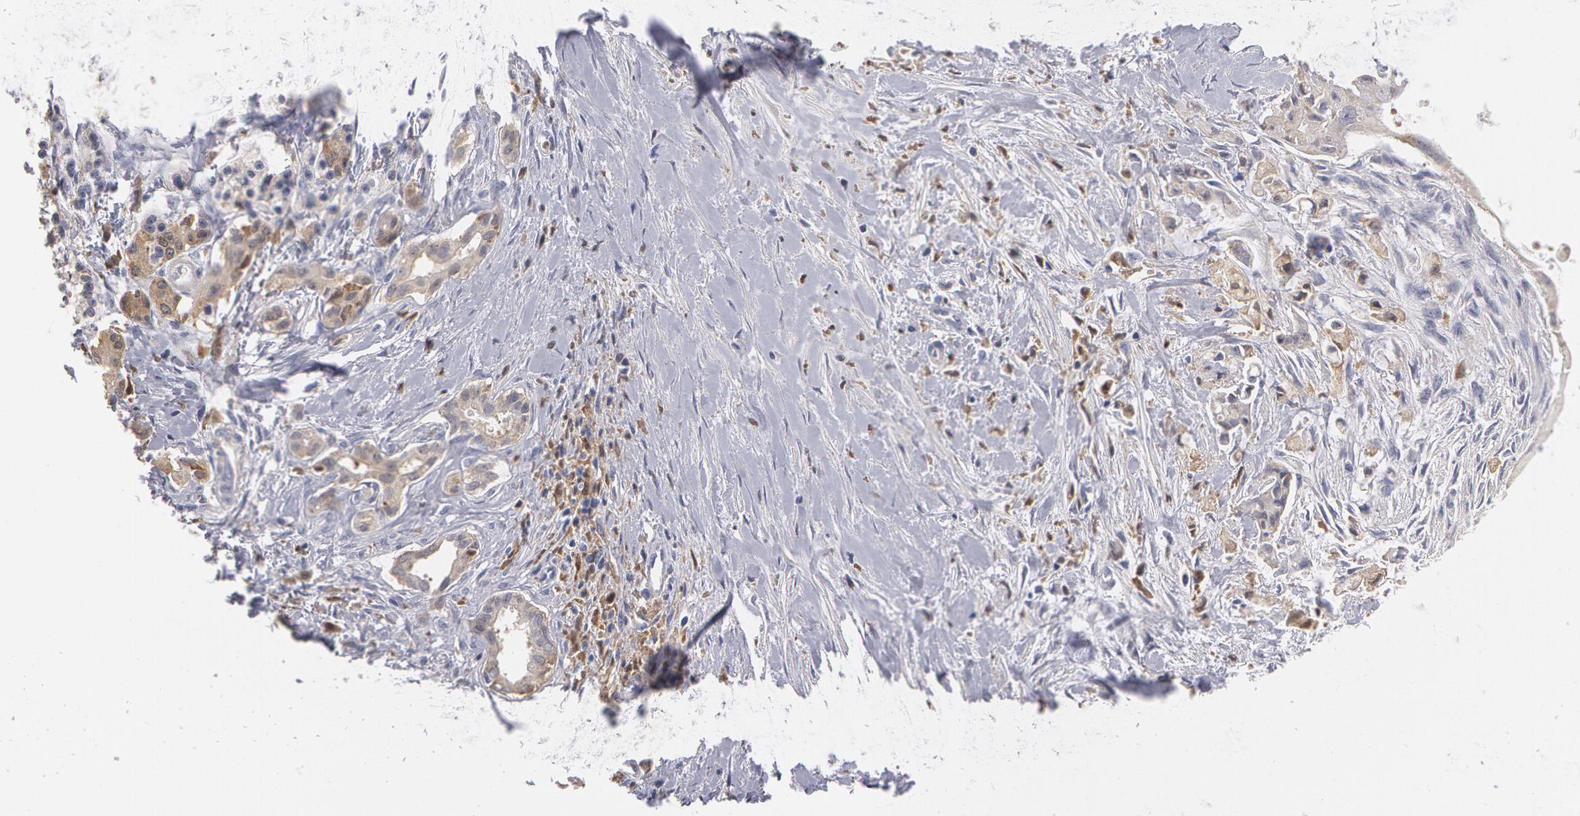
{"staining": {"intensity": "weak", "quantity": ">75%", "location": "cytoplasmic/membranous"}, "tissue": "pancreatic cancer", "cell_type": "Tumor cells", "image_type": "cancer", "snomed": [{"axis": "morphology", "description": "Adenocarcinoma, NOS"}, {"axis": "topography", "description": "Pancreas"}], "caption": "Pancreatic cancer (adenocarcinoma) stained with DAB (3,3'-diaminobenzidine) IHC reveals low levels of weak cytoplasmic/membranous positivity in approximately >75% of tumor cells.", "gene": "SYK", "patient": {"sex": "male", "age": 59}}